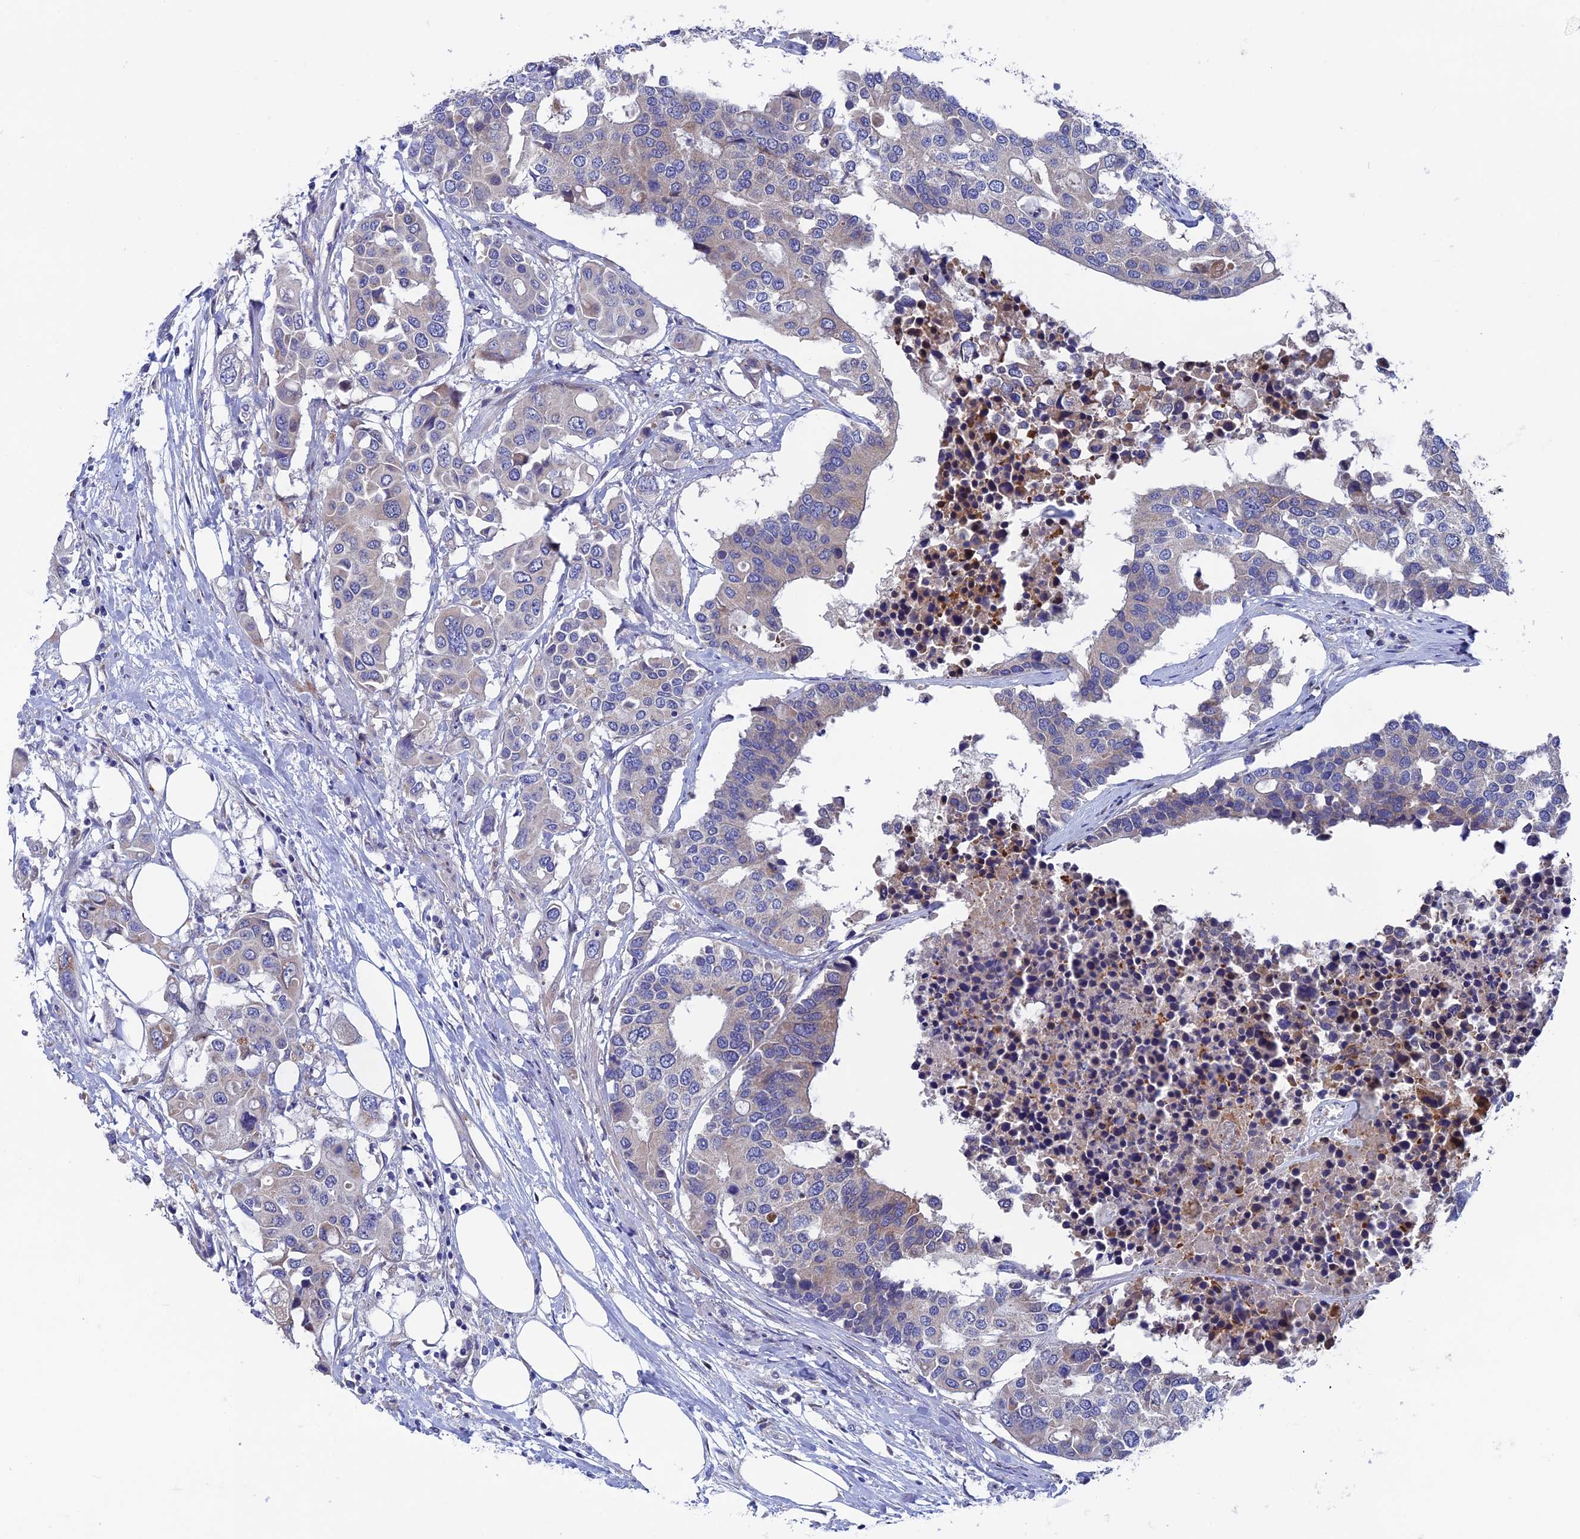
{"staining": {"intensity": "weak", "quantity": "<25%", "location": "cytoplasmic/membranous"}, "tissue": "colorectal cancer", "cell_type": "Tumor cells", "image_type": "cancer", "snomed": [{"axis": "morphology", "description": "Adenocarcinoma, NOS"}, {"axis": "topography", "description": "Colon"}], "caption": "Tumor cells show no significant positivity in colorectal adenocarcinoma.", "gene": "AK4", "patient": {"sex": "male", "age": 77}}